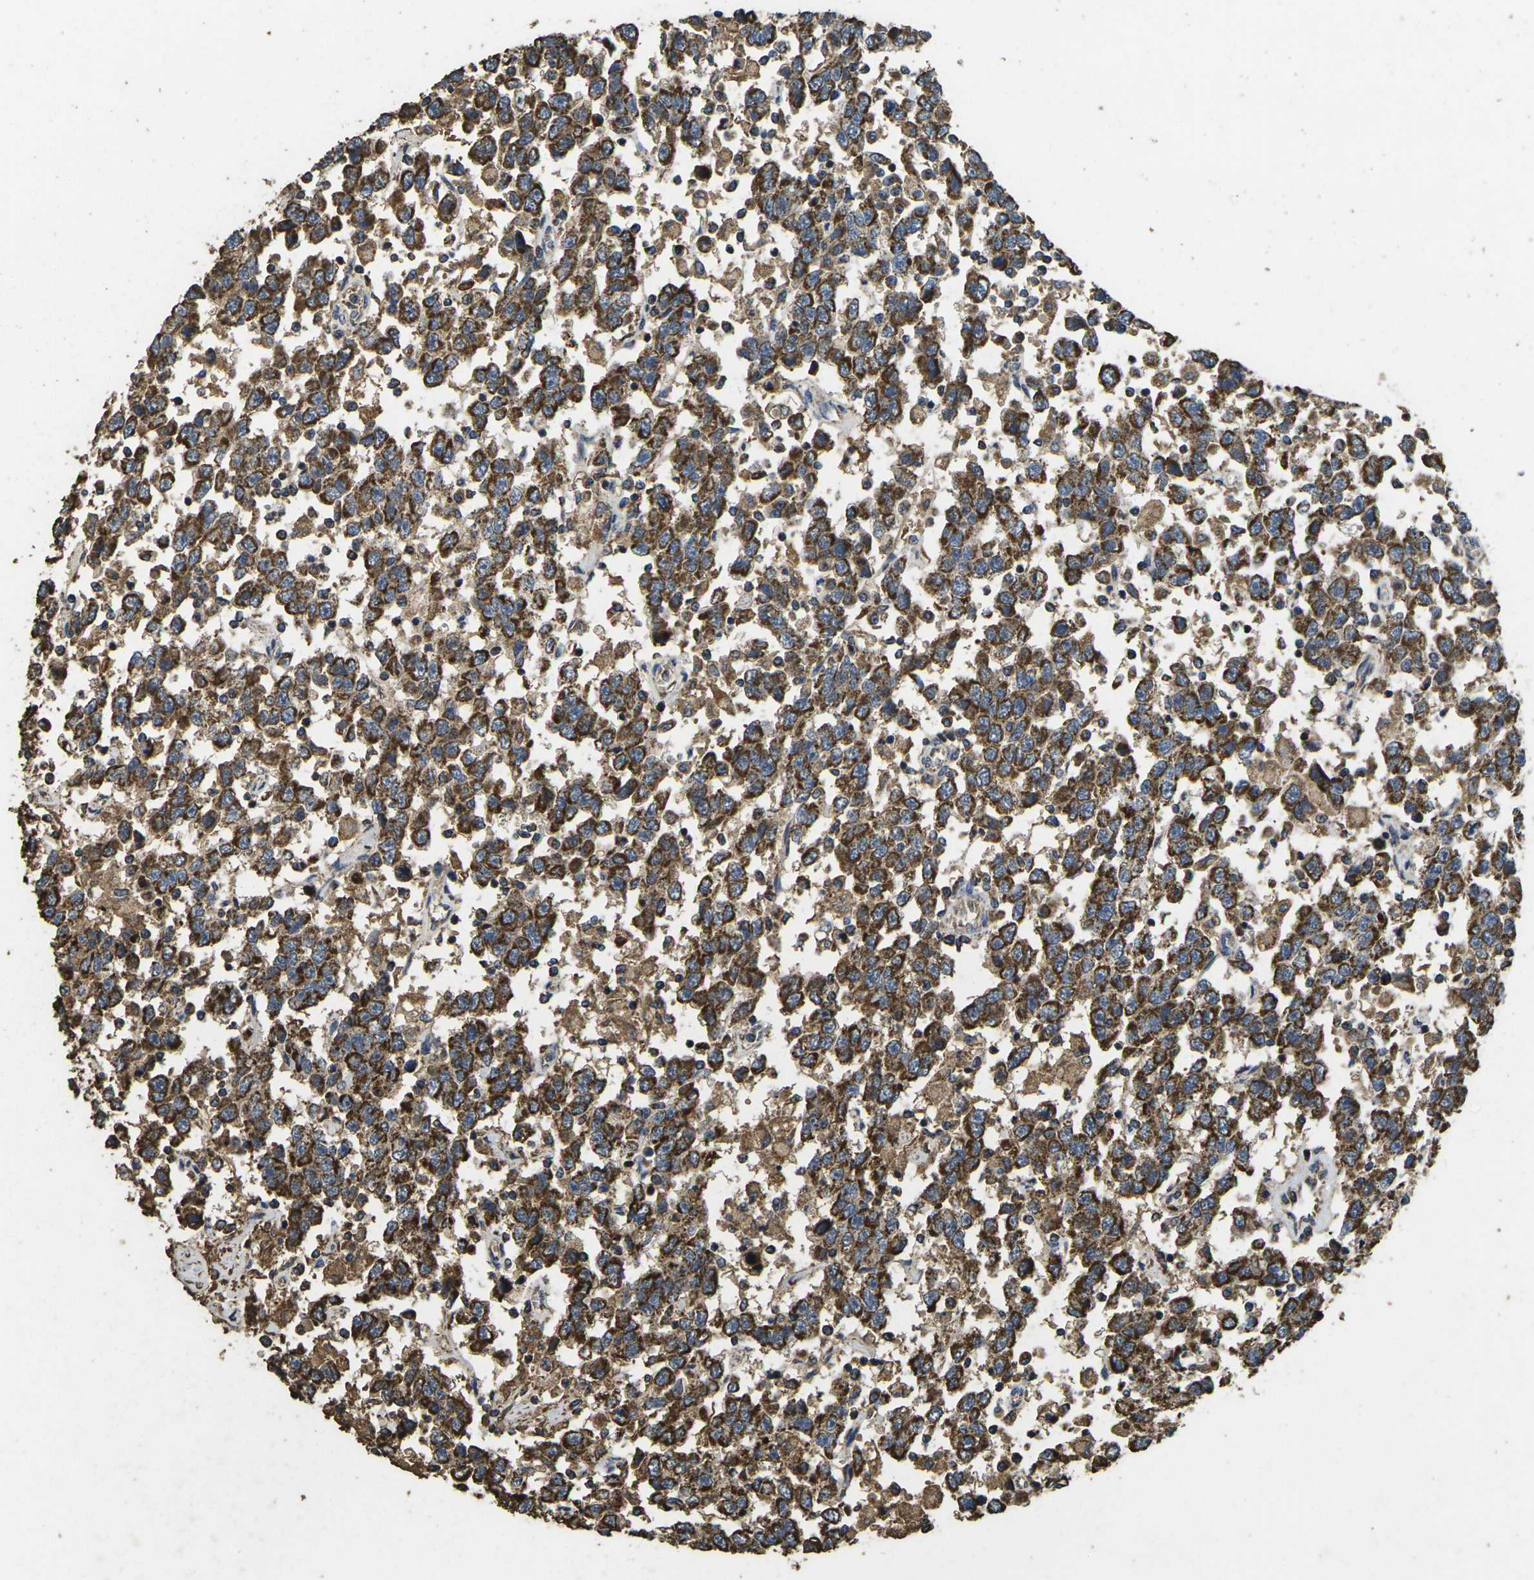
{"staining": {"intensity": "strong", "quantity": ">75%", "location": "cytoplasmic/membranous"}, "tissue": "testis cancer", "cell_type": "Tumor cells", "image_type": "cancer", "snomed": [{"axis": "morphology", "description": "Seminoma, NOS"}, {"axis": "topography", "description": "Testis"}], "caption": "This image reveals immunohistochemistry staining of testis cancer (seminoma), with high strong cytoplasmic/membranous expression in approximately >75% of tumor cells.", "gene": "MAPK11", "patient": {"sex": "male", "age": 41}}